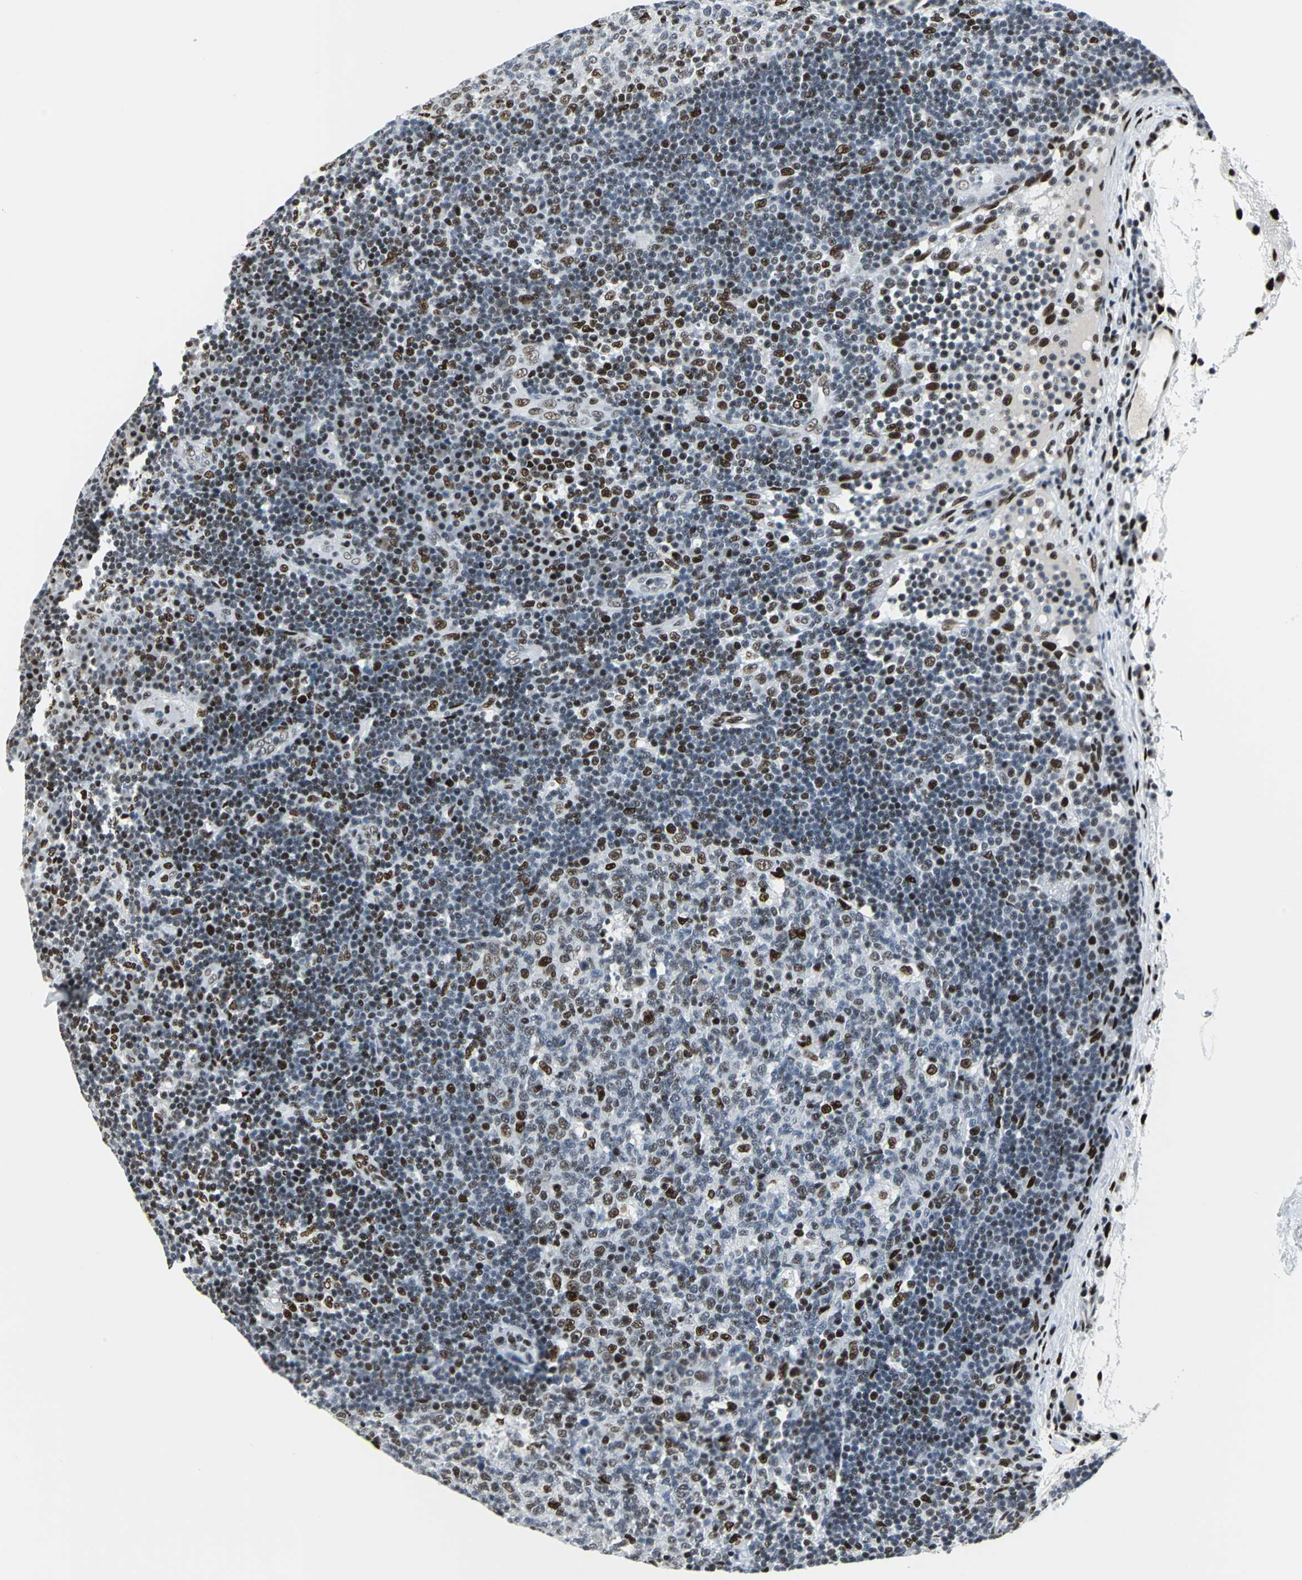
{"staining": {"intensity": "strong", "quantity": "25%-75%", "location": "nuclear"}, "tissue": "lymph node", "cell_type": "Germinal center cells", "image_type": "normal", "snomed": [{"axis": "morphology", "description": "Normal tissue, NOS"}, {"axis": "morphology", "description": "Squamous cell carcinoma, metastatic, NOS"}, {"axis": "topography", "description": "Lymph node"}], "caption": "Brown immunohistochemical staining in normal human lymph node exhibits strong nuclear expression in about 25%-75% of germinal center cells.", "gene": "HDAC2", "patient": {"sex": "female", "age": 53}}